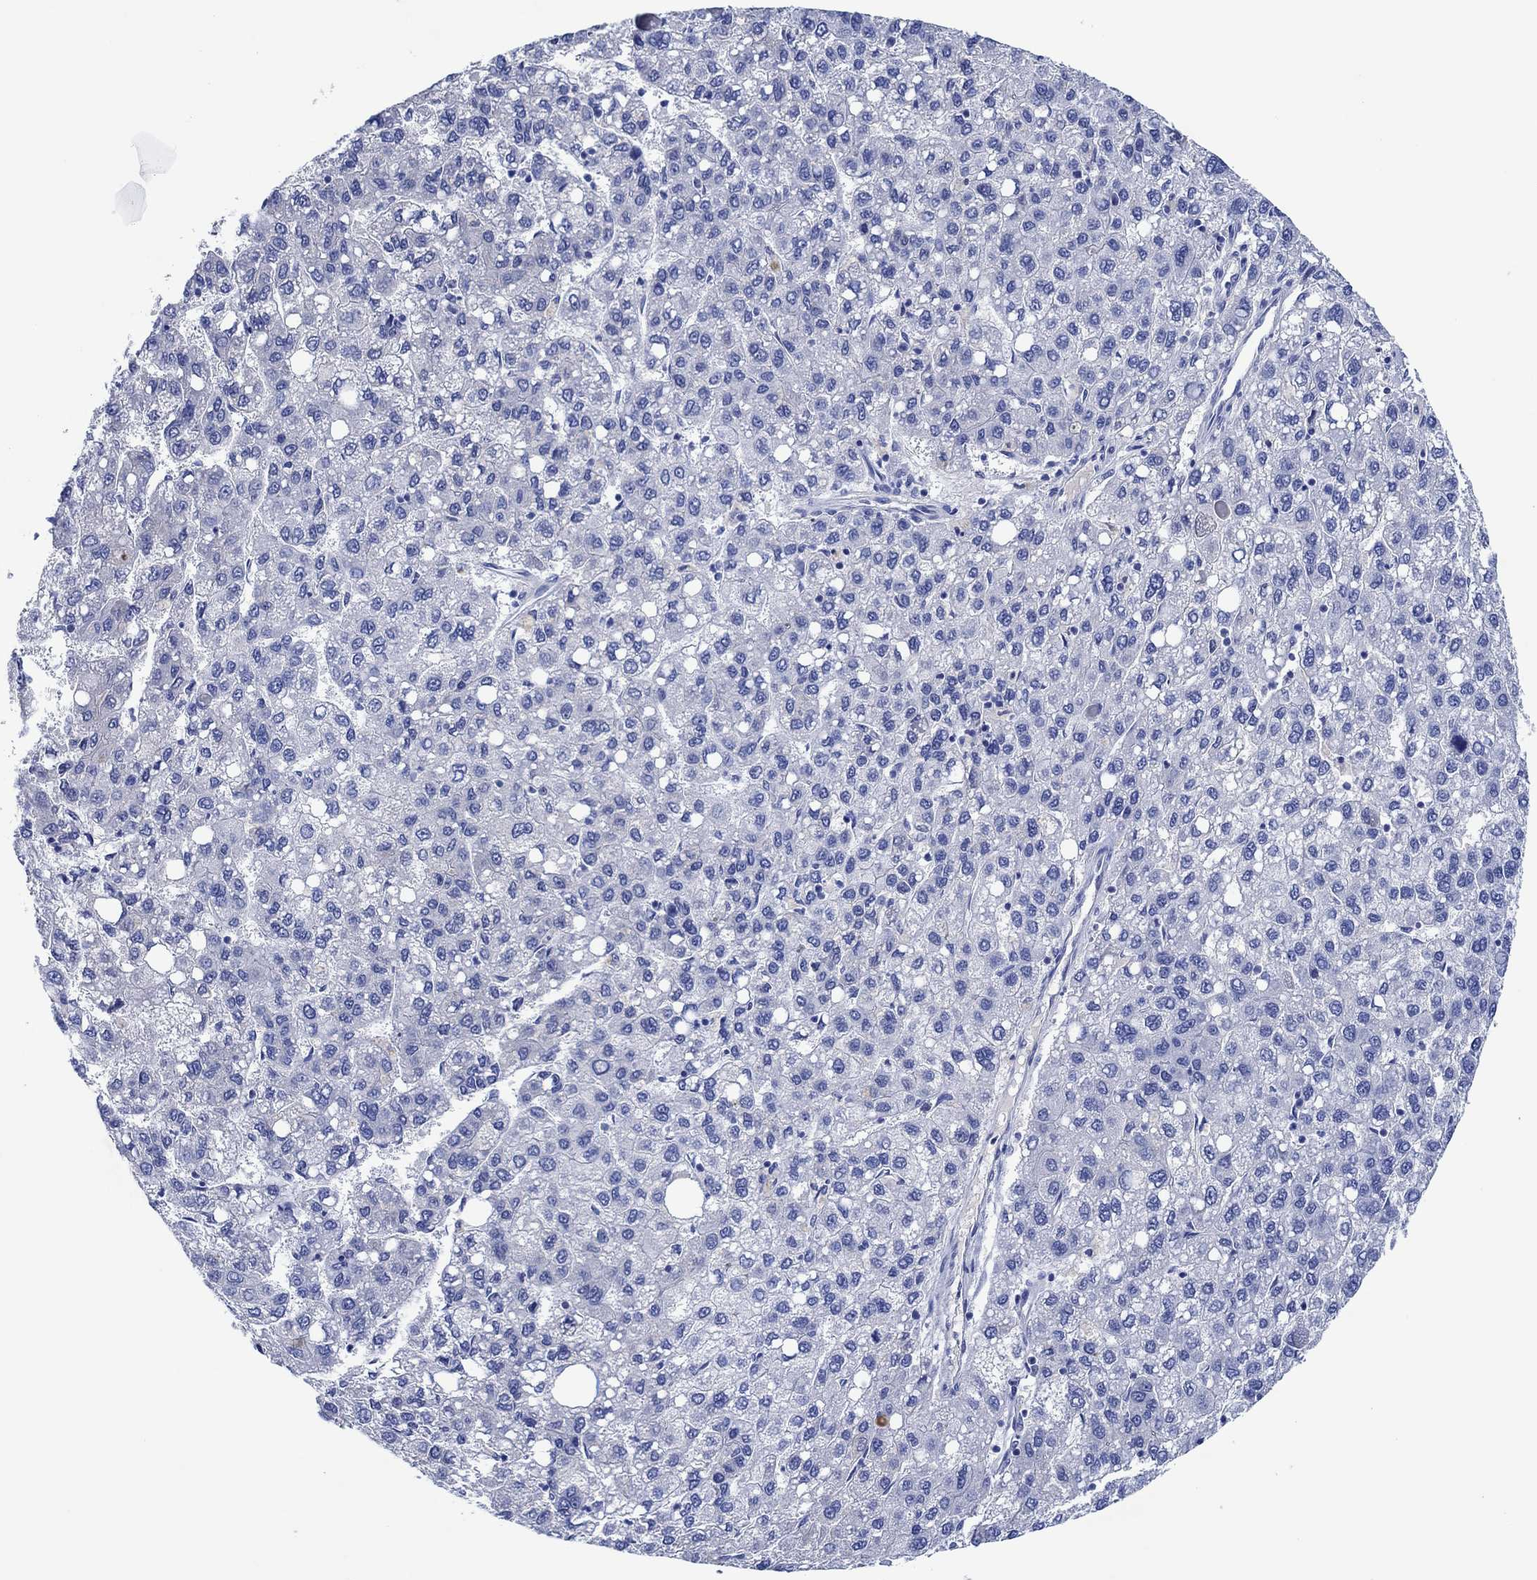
{"staining": {"intensity": "negative", "quantity": "none", "location": "none"}, "tissue": "liver cancer", "cell_type": "Tumor cells", "image_type": "cancer", "snomed": [{"axis": "morphology", "description": "Carcinoma, Hepatocellular, NOS"}, {"axis": "topography", "description": "Liver"}], "caption": "Protein analysis of liver cancer shows no significant positivity in tumor cells.", "gene": "CPNE6", "patient": {"sex": "female", "age": 82}}